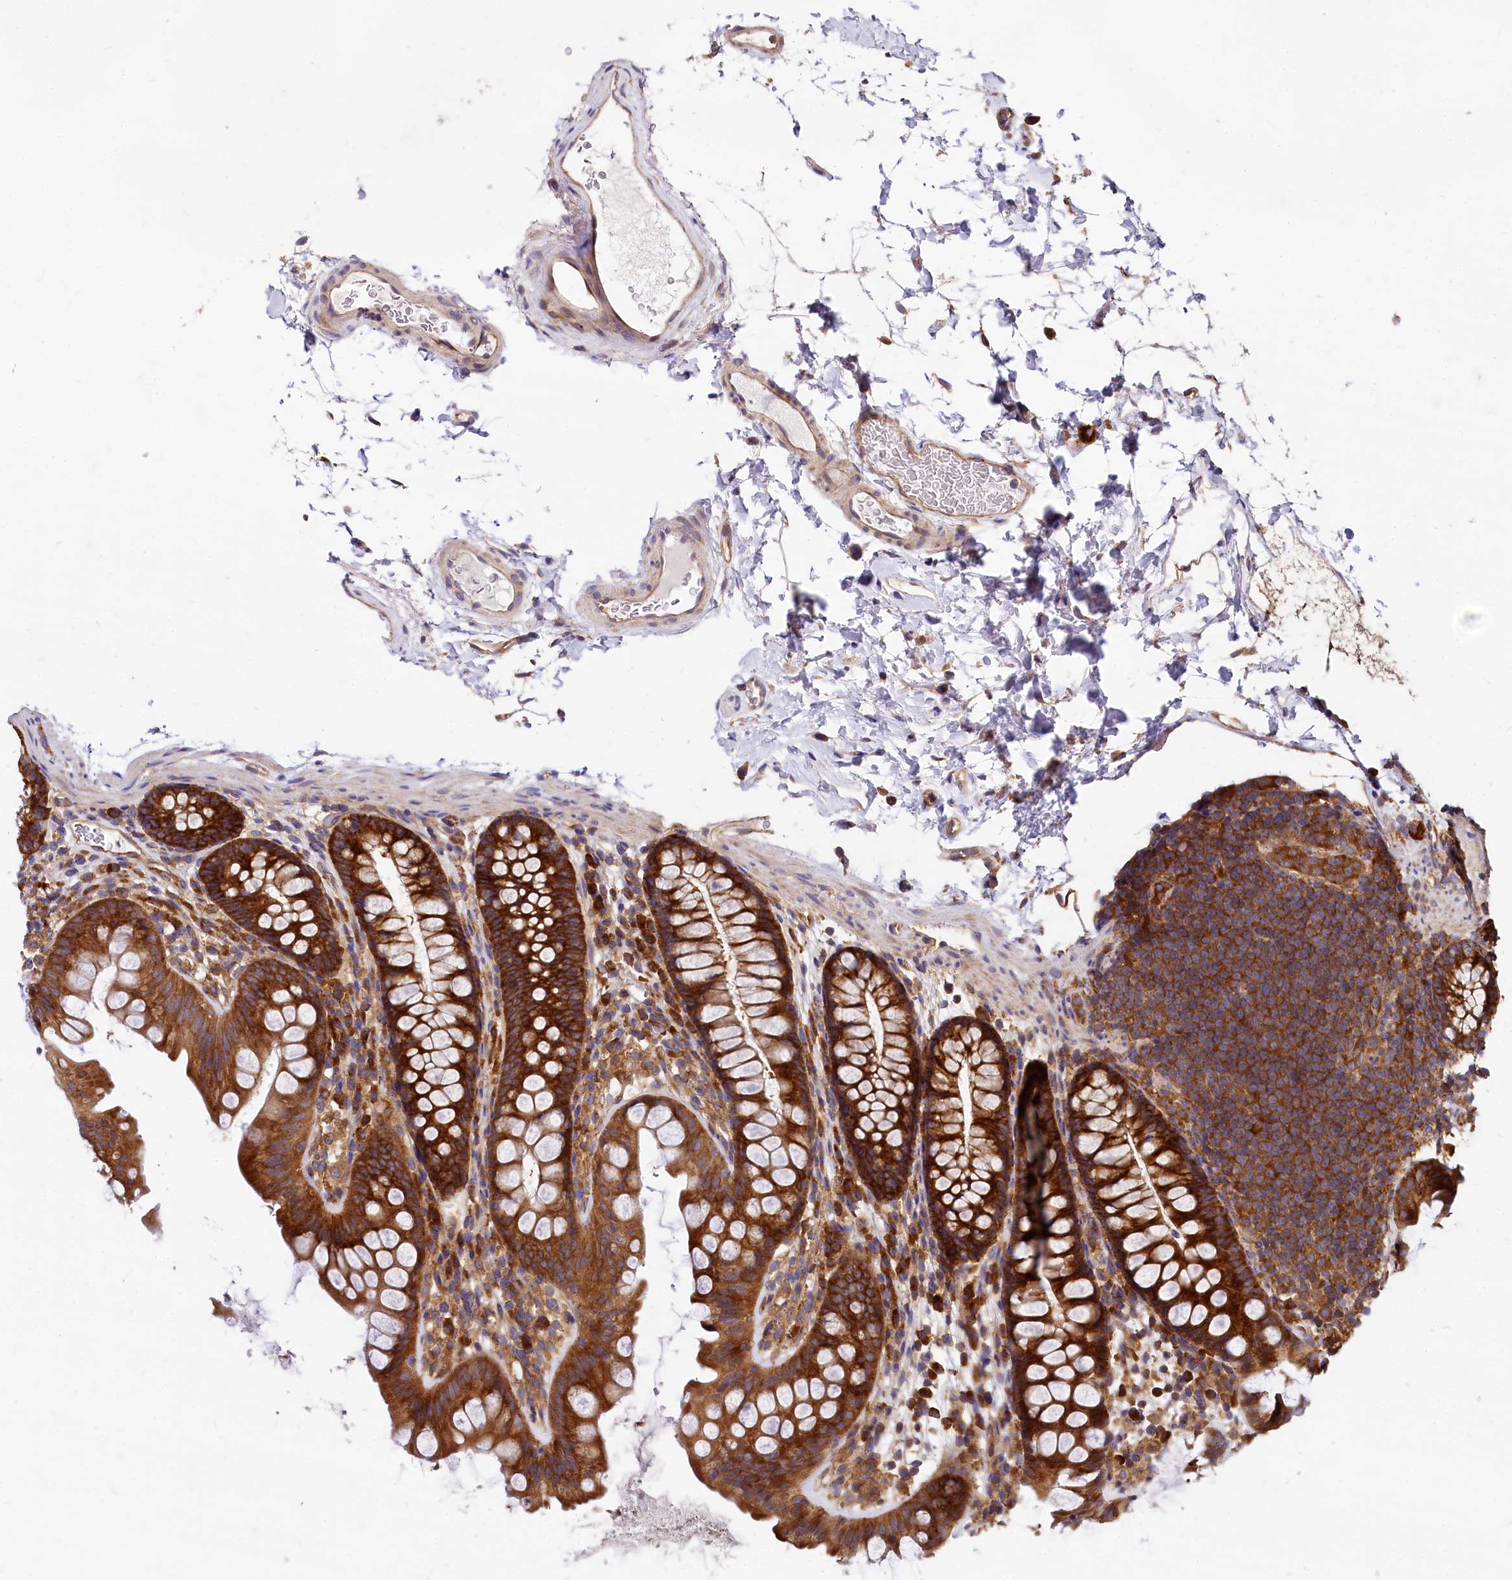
{"staining": {"intensity": "moderate", "quantity": ">75%", "location": "cytoplasmic/membranous"}, "tissue": "colon", "cell_type": "Endothelial cells", "image_type": "normal", "snomed": [{"axis": "morphology", "description": "Normal tissue, NOS"}, {"axis": "topography", "description": "Colon"}], "caption": "A photomicrograph of human colon stained for a protein demonstrates moderate cytoplasmic/membranous brown staining in endothelial cells.", "gene": "EIF2B2", "patient": {"sex": "female", "age": 62}}